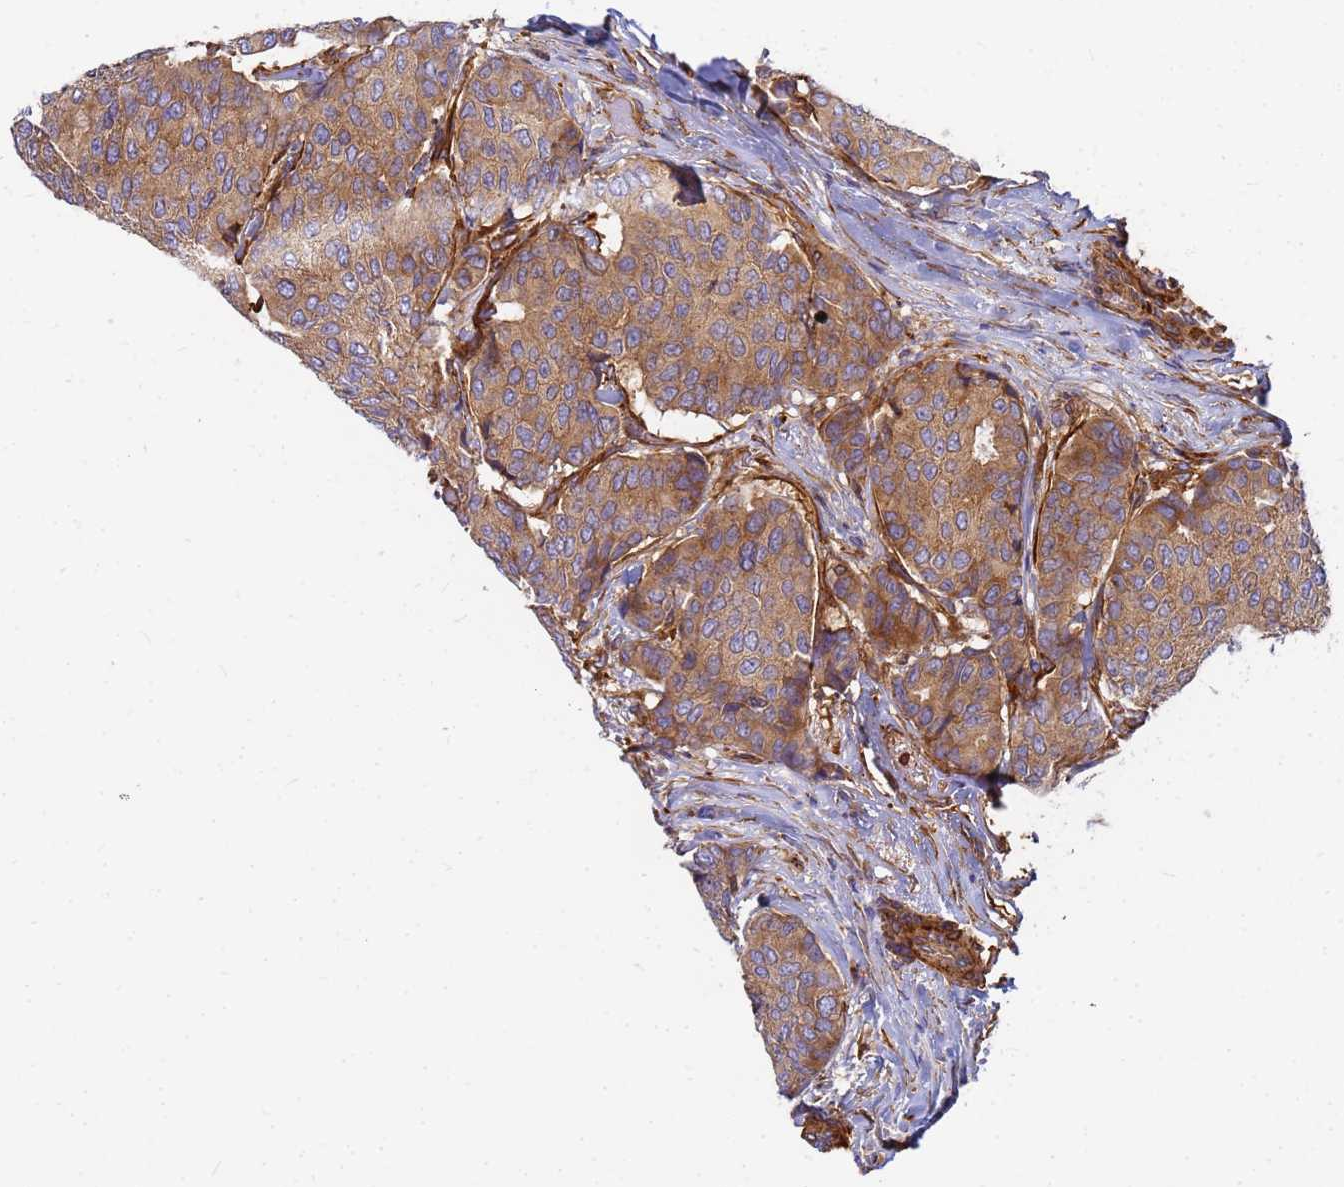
{"staining": {"intensity": "moderate", "quantity": ">75%", "location": "cytoplasmic/membranous"}, "tissue": "breast cancer", "cell_type": "Tumor cells", "image_type": "cancer", "snomed": [{"axis": "morphology", "description": "Duct carcinoma"}, {"axis": "topography", "description": "Breast"}], "caption": "IHC (DAB) staining of human breast intraductal carcinoma demonstrates moderate cytoplasmic/membranous protein staining in about >75% of tumor cells. (IHC, brightfield microscopy, high magnification).", "gene": "C2CD5", "patient": {"sex": "female", "age": 75}}